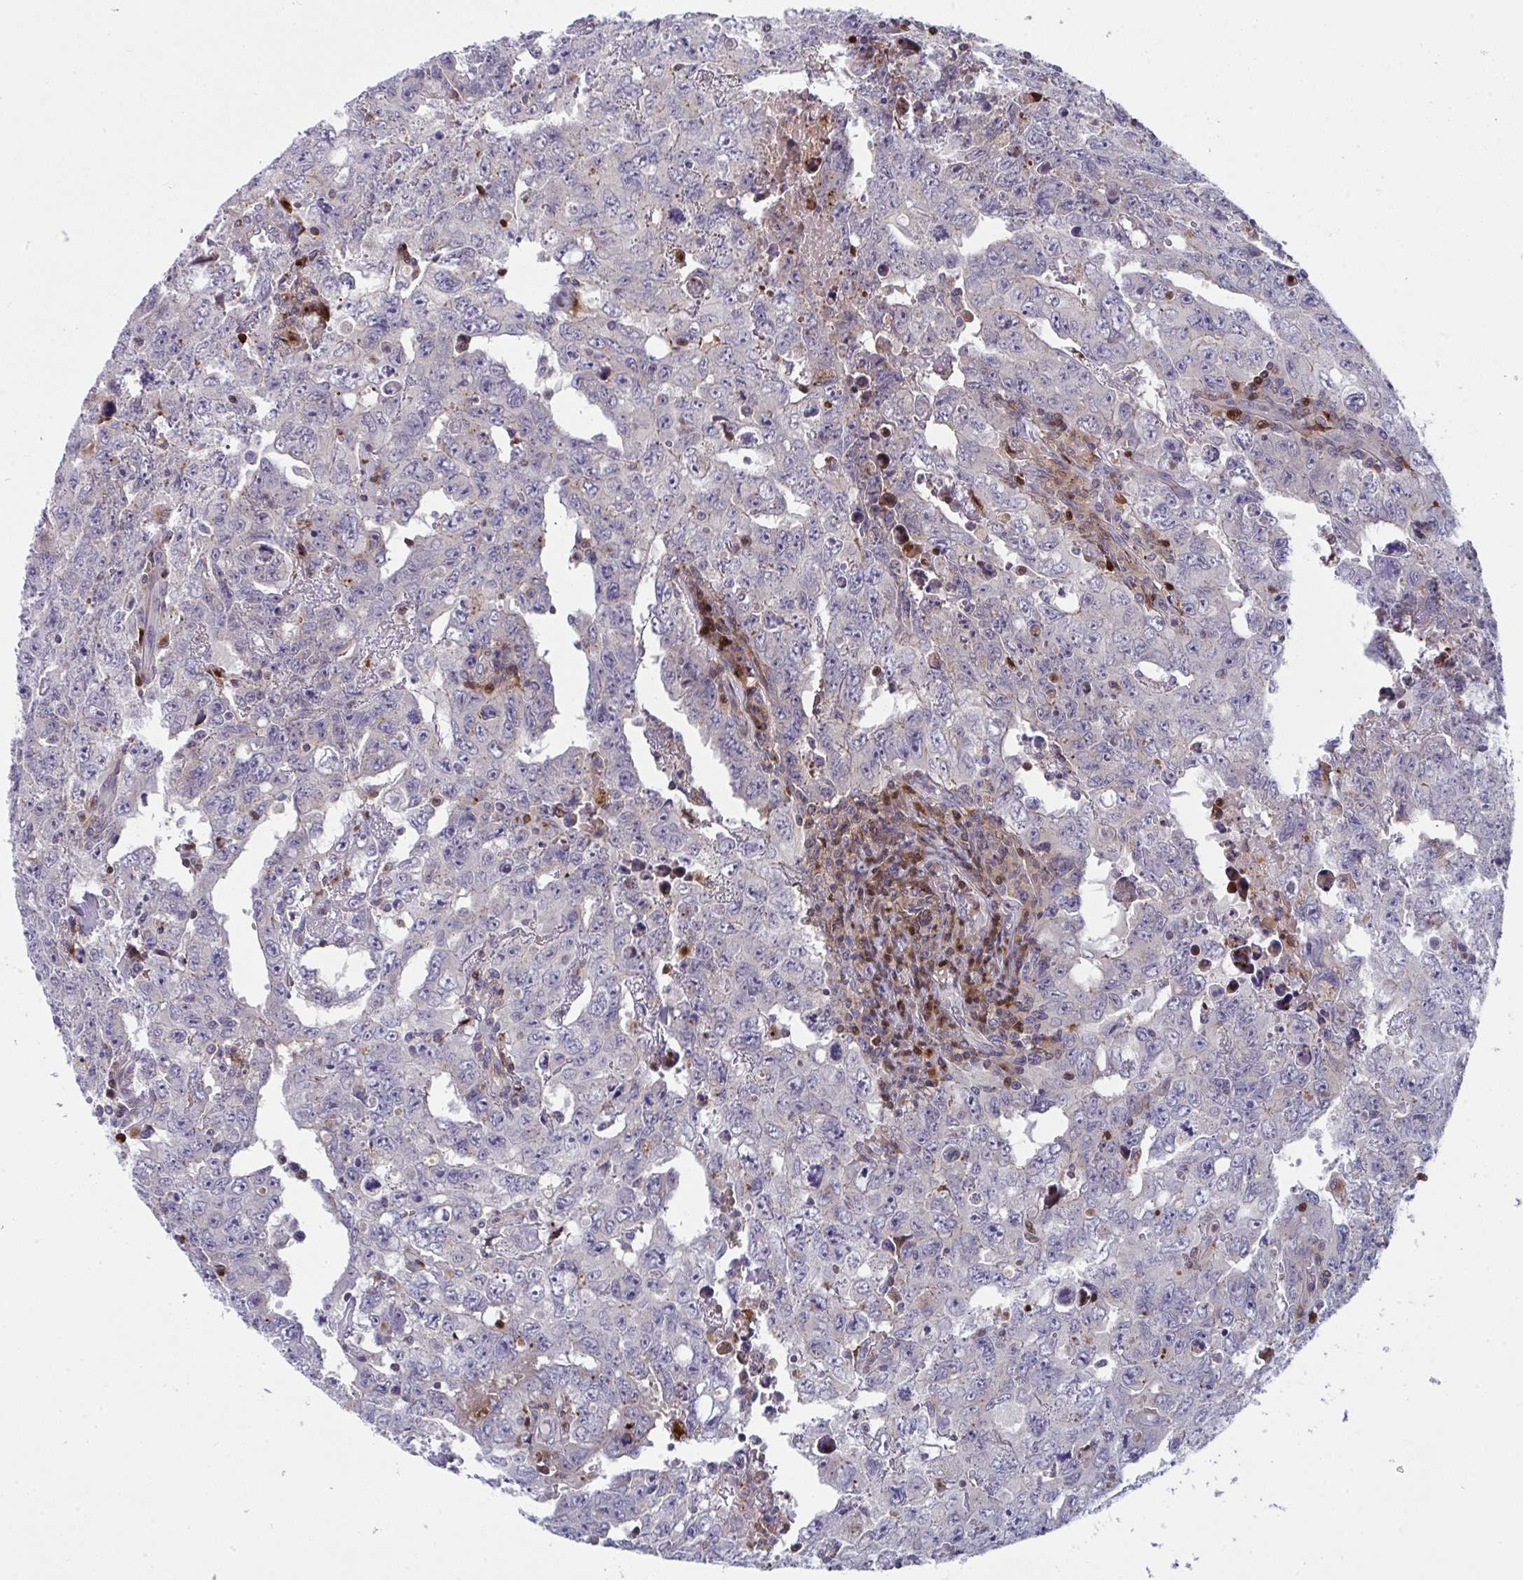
{"staining": {"intensity": "negative", "quantity": "none", "location": "none"}, "tissue": "testis cancer", "cell_type": "Tumor cells", "image_type": "cancer", "snomed": [{"axis": "morphology", "description": "Carcinoma, Embryonal, NOS"}, {"axis": "topography", "description": "Testis"}], "caption": "This is an IHC image of testis embryonal carcinoma. There is no positivity in tumor cells.", "gene": "AOC2", "patient": {"sex": "male", "age": 24}}